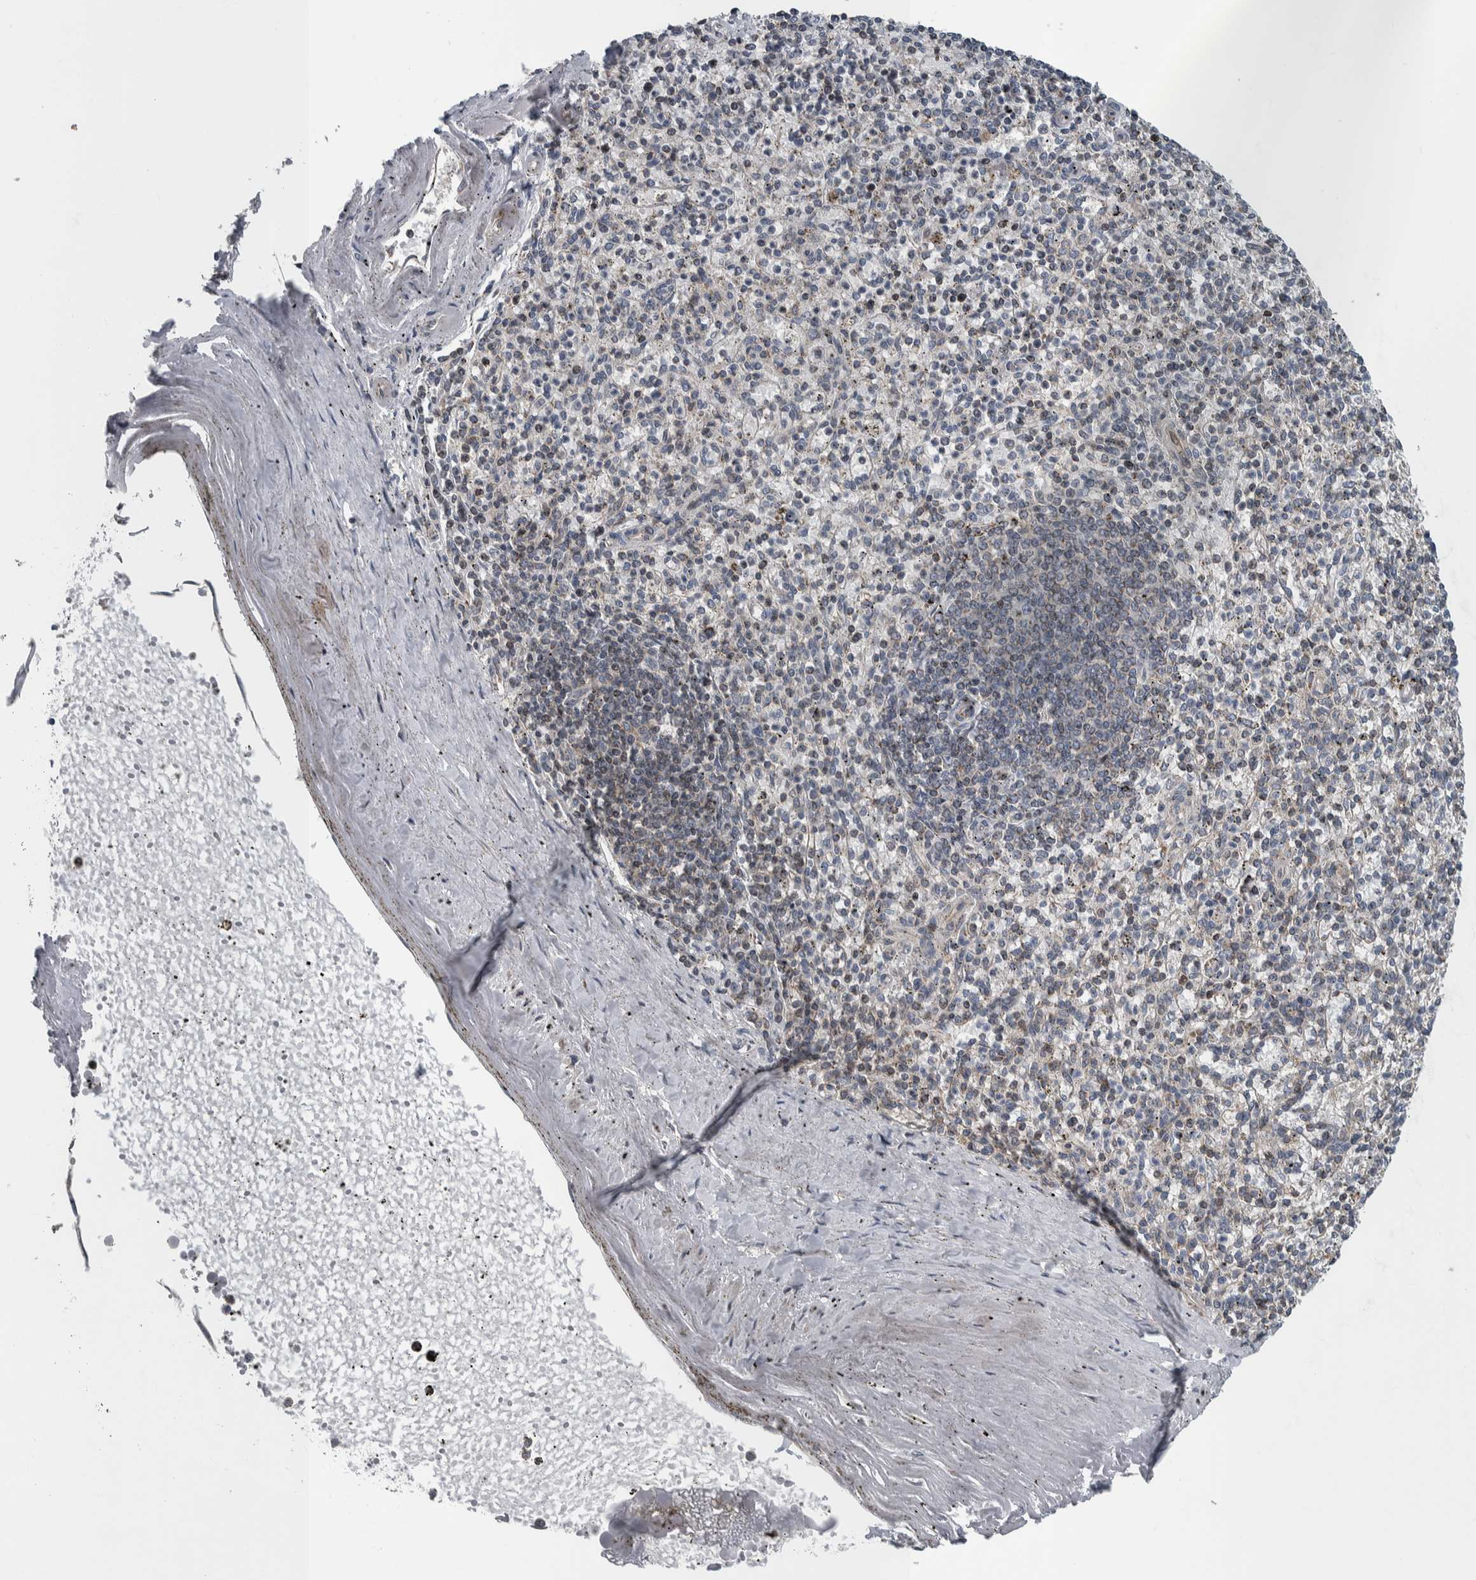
{"staining": {"intensity": "weak", "quantity": "<25%", "location": "cytoplasmic/membranous"}, "tissue": "spleen", "cell_type": "Cells in red pulp", "image_type": "normal", "snomed": [{"axis": "morphology", "description": "Normal tissue, NOS"}, {"axis": "topography", "description": "Spleen"}], "caption": "Spleen was stained to show a protein in brown. There is no significant positivity in cells in red pulp. The staining was performed using DAB (3,3'-diaminobenzidine) to visualize the protein expression in brown, while the nuclei were stained in blue with hematoxylin (Magnification: 20x).", "gene": "BAIAP2L1", "patient": {"sex": "male", "age": 72}}